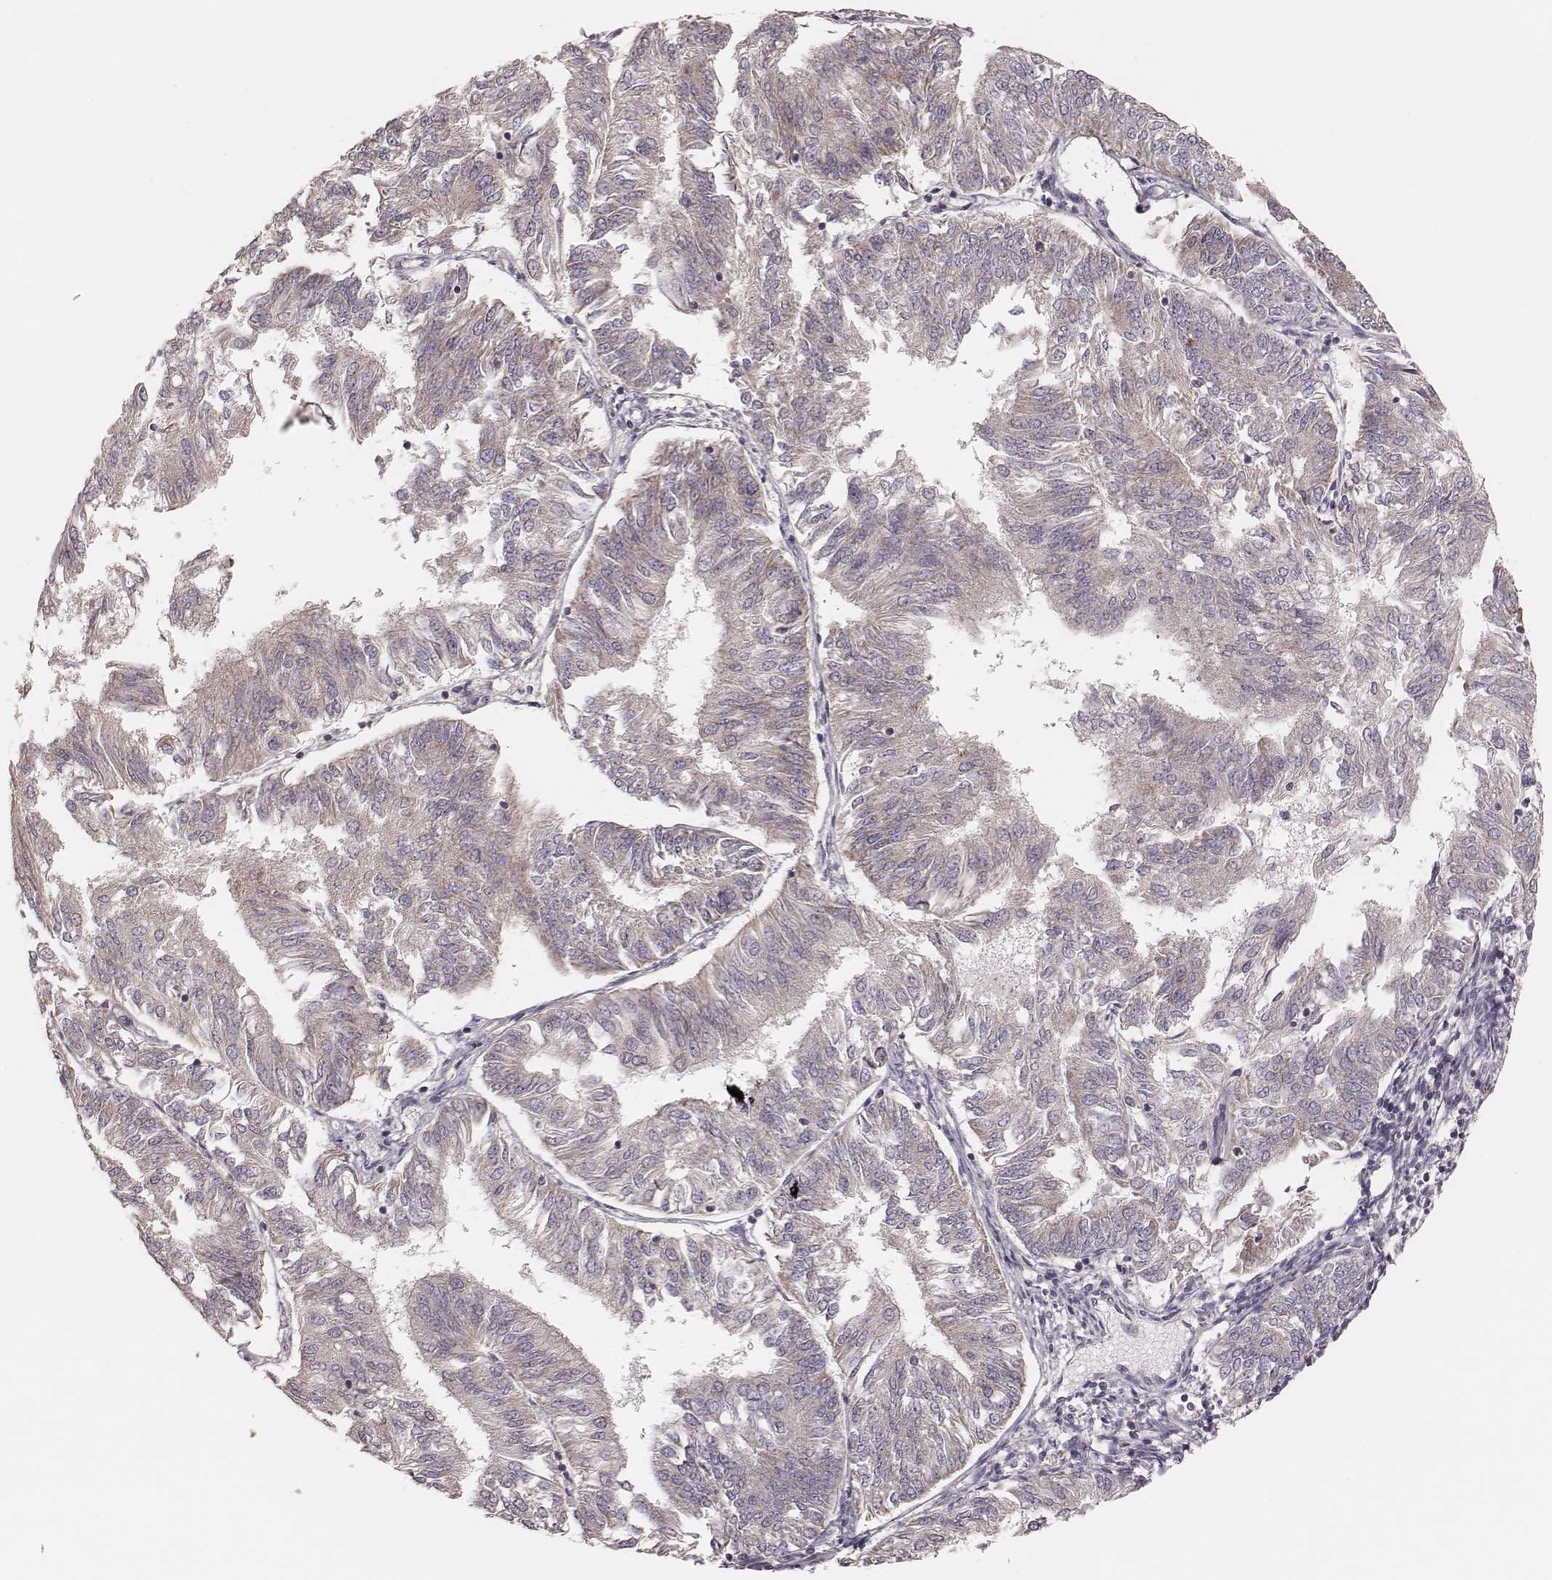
{"staining": {"intensity": "negative", "quantity": "none", "location": "none"}, "tissue": "endometrial cancer", "cell_type": "Tumor cells", "image_type": "cancer", "snomed": [{"axis": "morphology", "description": "Adenocarcinoma, NOS"}, {"axis": "topography", "description": "Endometrium"}], "caption": "Adenocarcinoma (endometrial) was stained to show a protein in brown. There is no significant positivity in tumor cells. (DAB IHC with hematoxylin counter stain).", "gene": "MRPS27", "patient": {"sex": "female", "age": 58}}